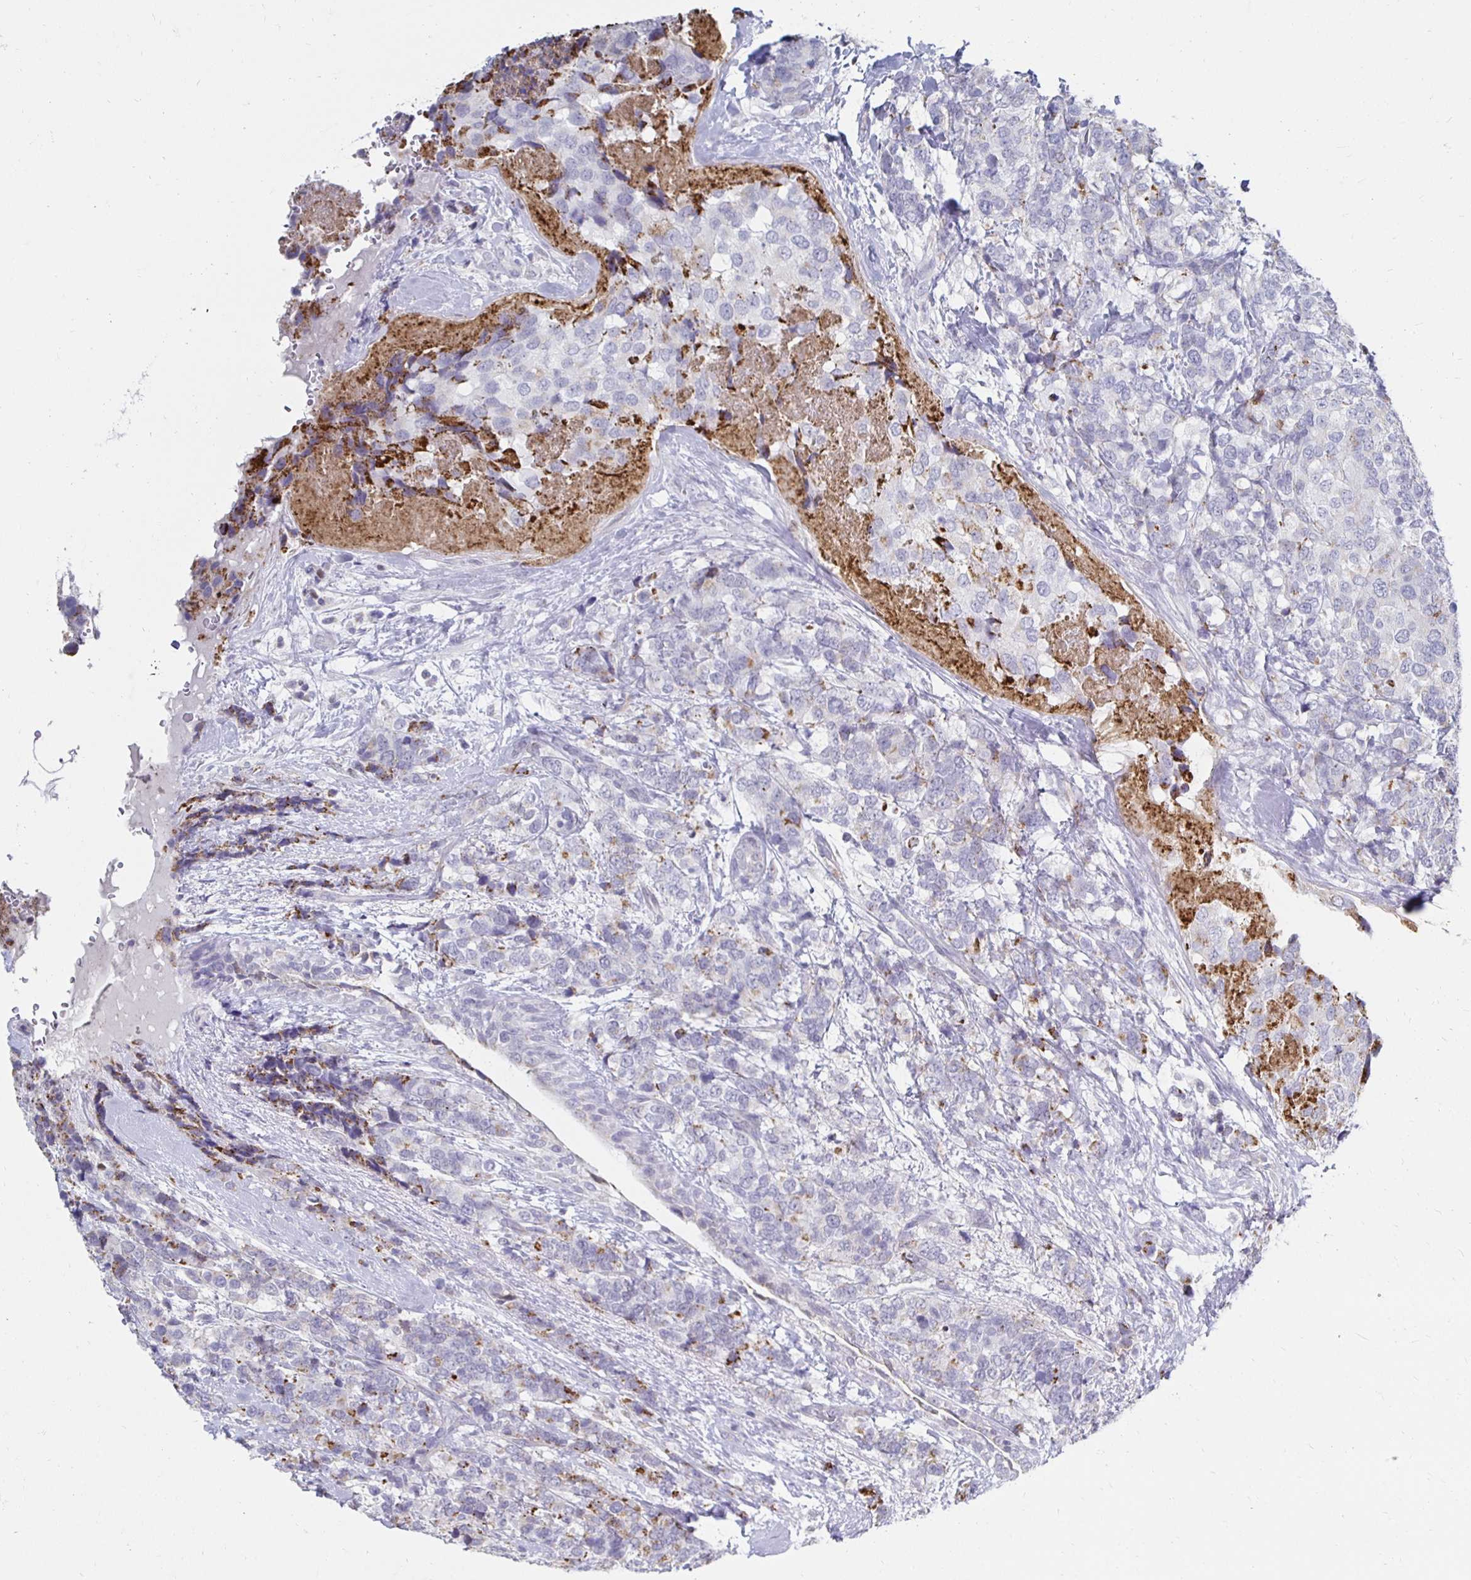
{"staining": {"intensity": "moderate", "quantity": "<25%", "location": "cytoplasmic/membranous"}, "tissue": "breast cancer", "cell_type": "Tumor cells", "image_type": "cancer", "snomed": [{"axis": "morphology", "description": "Lobular carcinoma"}, {"axis": "topography", "description": "Breast"}], "caption": "Tumor cells display moderate cytoplasmic/membranous positivity in approximately <25% of cells in lobular carcinoma (breast).", "gene": "NOCT", "patient": {"sex": "female", "age": 59}}